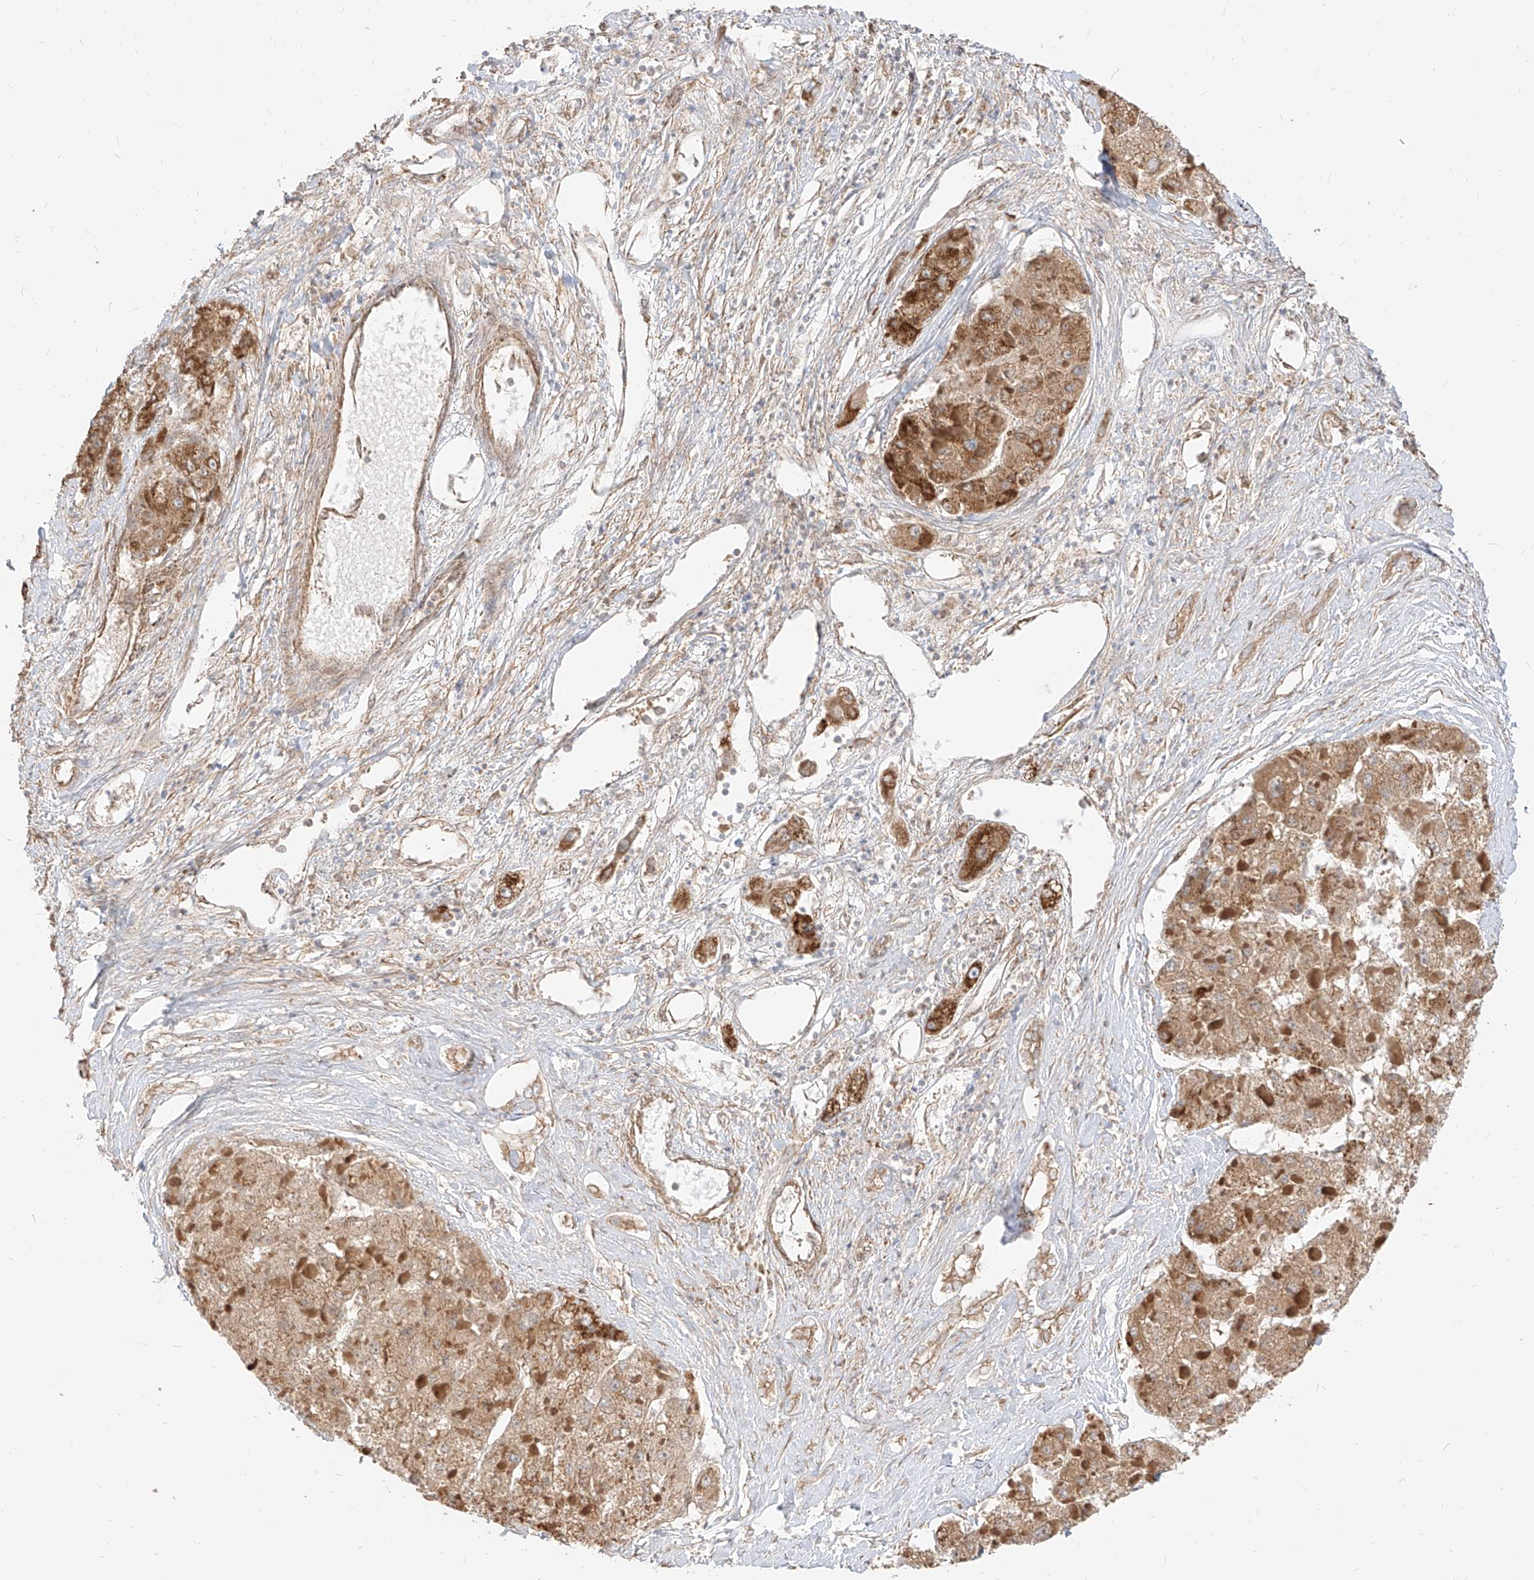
{"staining": {"intensity": "moderate", "quantity": ">75%", "location": "cytoplasmic/membranous"}, "tissue": "liver cancer", "cell_type": "Tumor cells", "image_type": "cancer", "snomed": [{"axis": "morphology", "description": "Carcinoma, Hepatocellular, NOS"}, {"axis": "topography", "description": "Liver"}], "caption": "Moderate cytoplasmic/membranous protein staining is appreciated in approximately >75% of tumor cells in liver cancer (hepatocellular carcinoma). (DAB (3,3'-diaminobenzidine) IHC, brown staining for protein, blue staining for nuclei).", "gene": "PLCL1", "patient": {"sex": "female", "age": 73}}